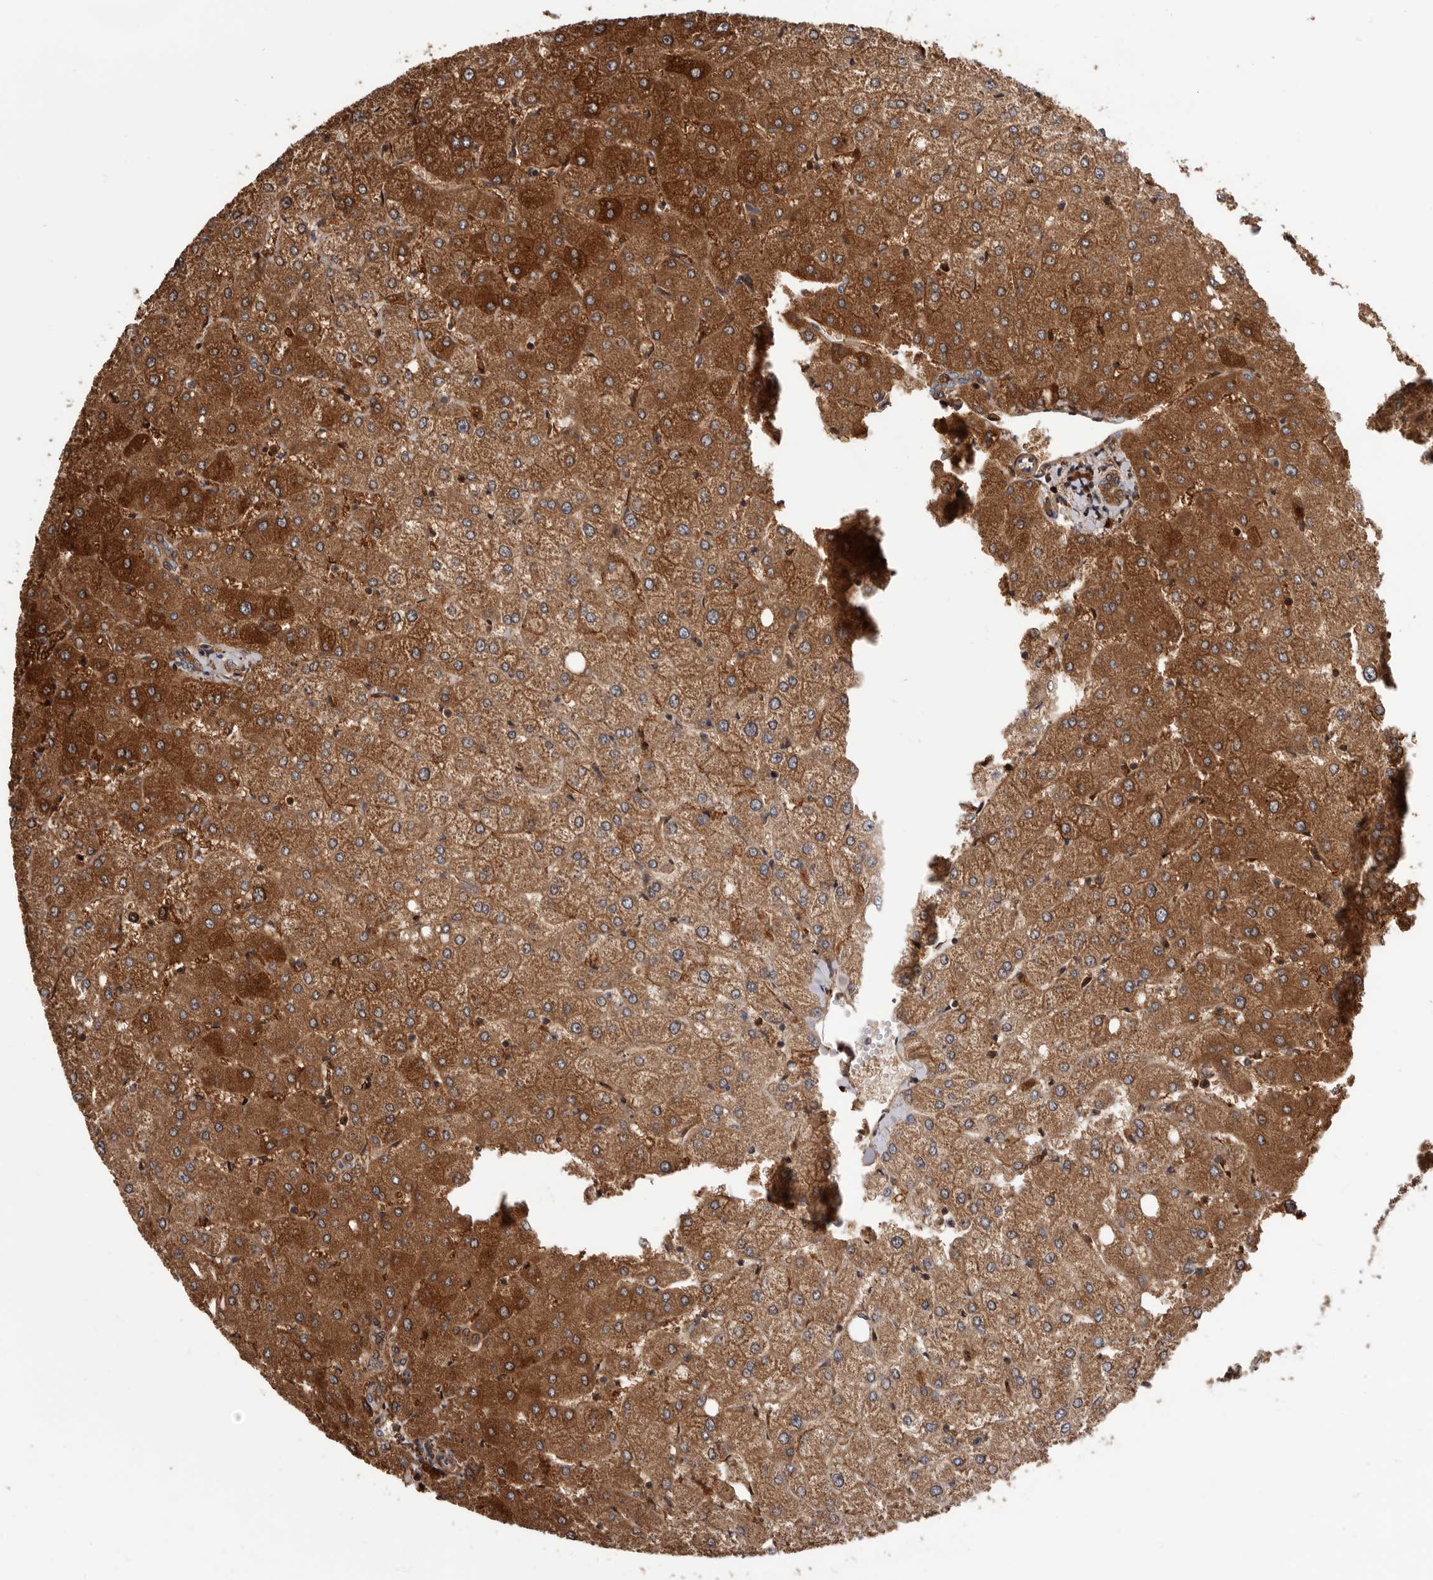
{"staining": {"intensity": "moderate", "quantity": "<25%", "location": "cytoplasmic/membranous"}, "tissue": "liver", "cell_type": "Cholangiocytes", "image_type": "normal", "snomed": [{"axis": "morphology", "description": "Normal tissue, NOS"}, {"axis": "topography", "description": "Liver"}], "caption": "IHC image of normal liver: human liver stained using immunohistochemistry (IHC) demonstrates low levels of moderate protein expression localized specifically in the cytoplasmic/membranous of cholangiocytes, appearing as a cytoplasmic/membranous brown color.", "gene": "ADAMTS2", "patient": {"sex": "female", "age": 54}}